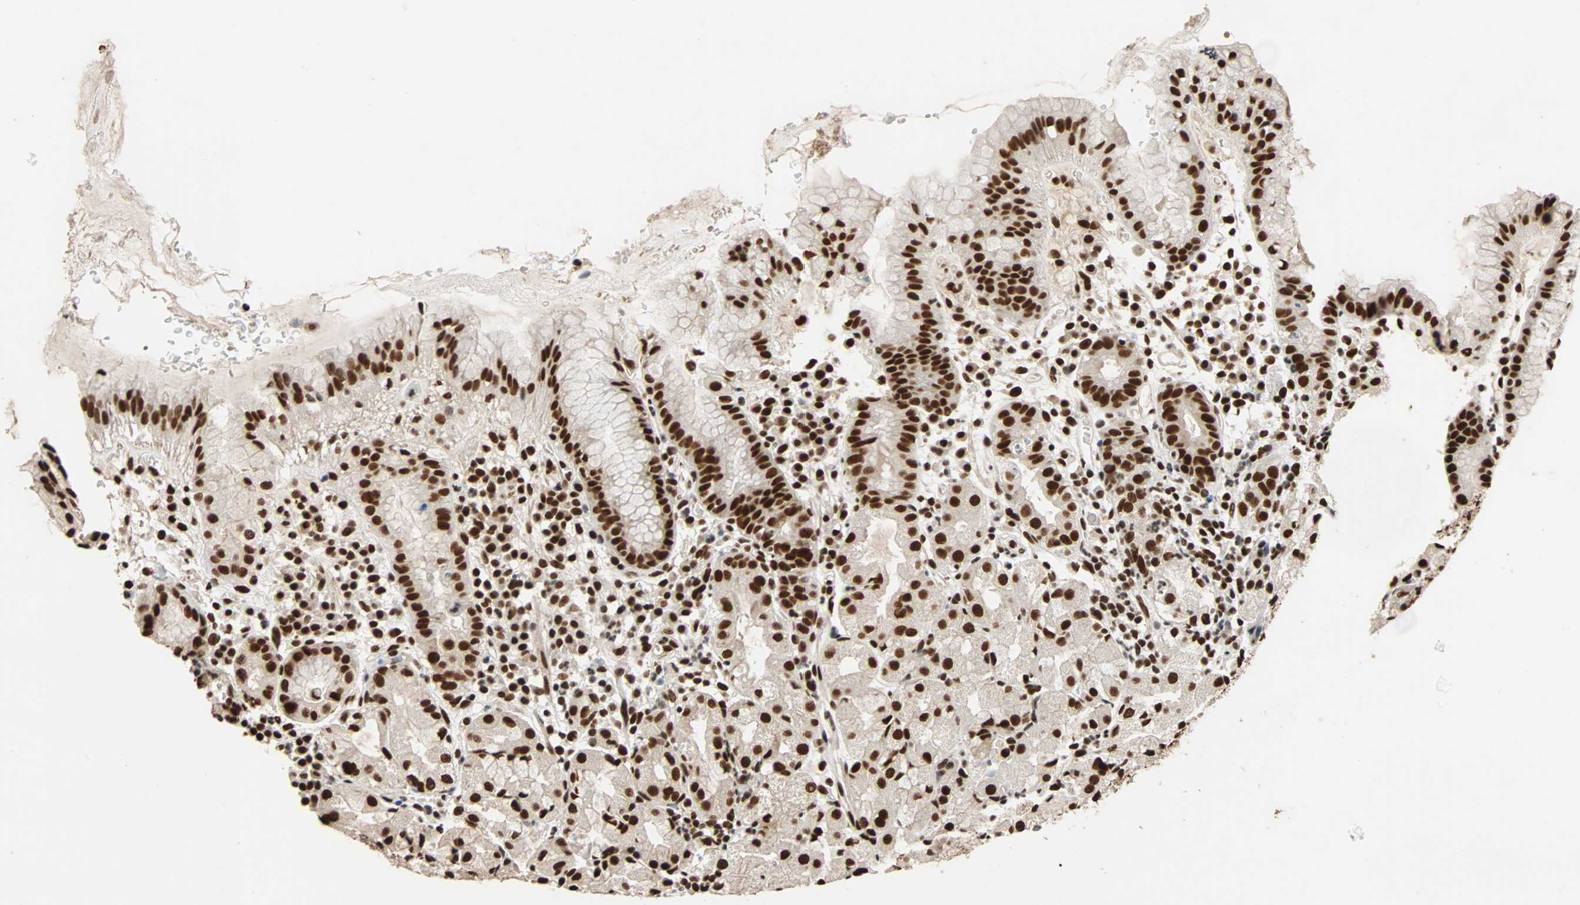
{"staining": {"intensity": "strong", "quantity": ">75%", "location": "nuclear"}, "tissue": "stomach", "cell_type": "Glandular cells", "image_type": "normal", "snomed": [{"axis": "morphology", "description": "Normal tissue, NOS"}, {"axis": "topography", "description": "Stomach"}, {"axis": "topography", "description": "Stomach, lower"}], "caption": "Protein staining shows strong nuclear staining in about >75% of glandular cells in unremarkable stomach. The staining was performed using DAB, with brown indicating positive protein expression. Nuclei are stained blue with hematoxylin.", "gene": "ILF2", "patient": {"sex": "female", "age": 75}}